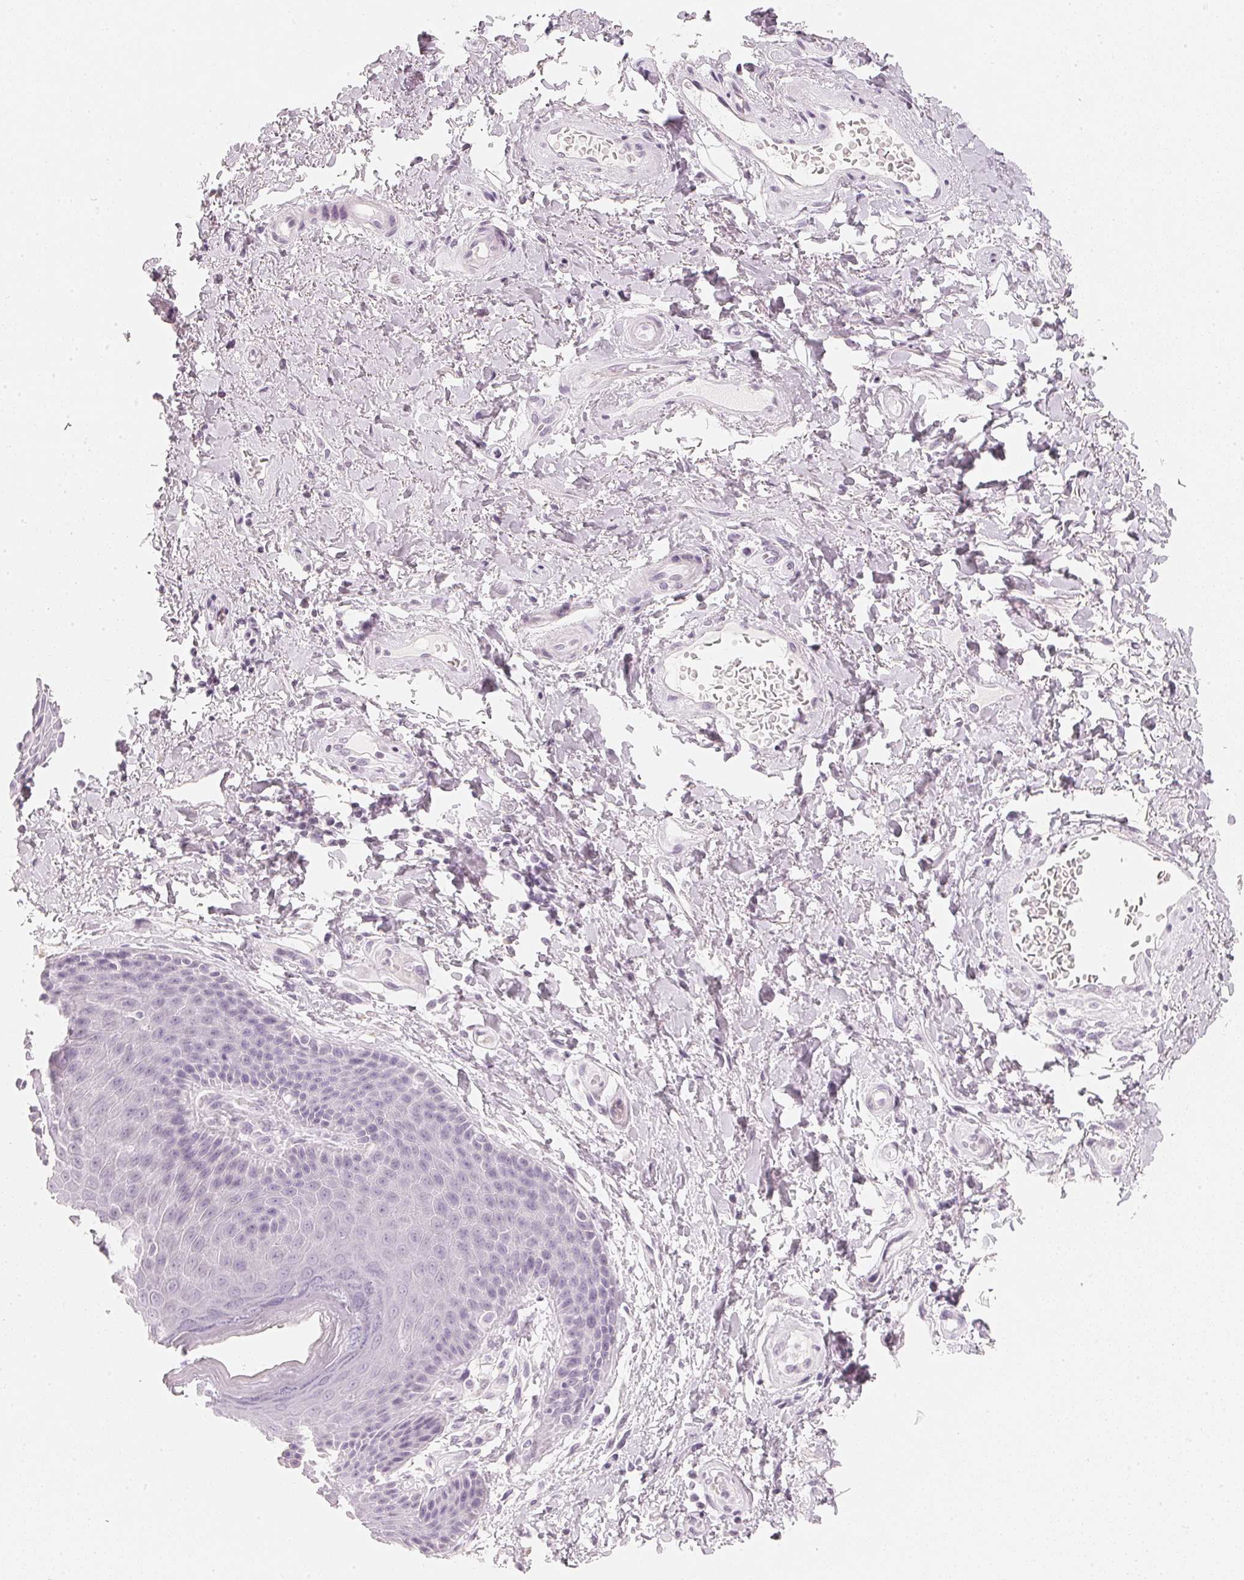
{"staining": {"intensity": "negative", "quantity": "none", "location": "none"}, "tissue": "skin", "cell_type": "Epidermal cells", "image_type": "normal", "snomed": [{"axis": "morphology", "description": "Normal tissue, NOS"}, {"axis": "topography", "description": "Anal"}, {"axis": "topography", "description": "Peripheral nerve tissue"}], "caption": "A histopathology image of skin stained for a protein displays no brown staining in epidermal cells. Nuclei are stained in blue.", "gene": "SLC22A8", "patient": {"sex": "male", "age": 51}}